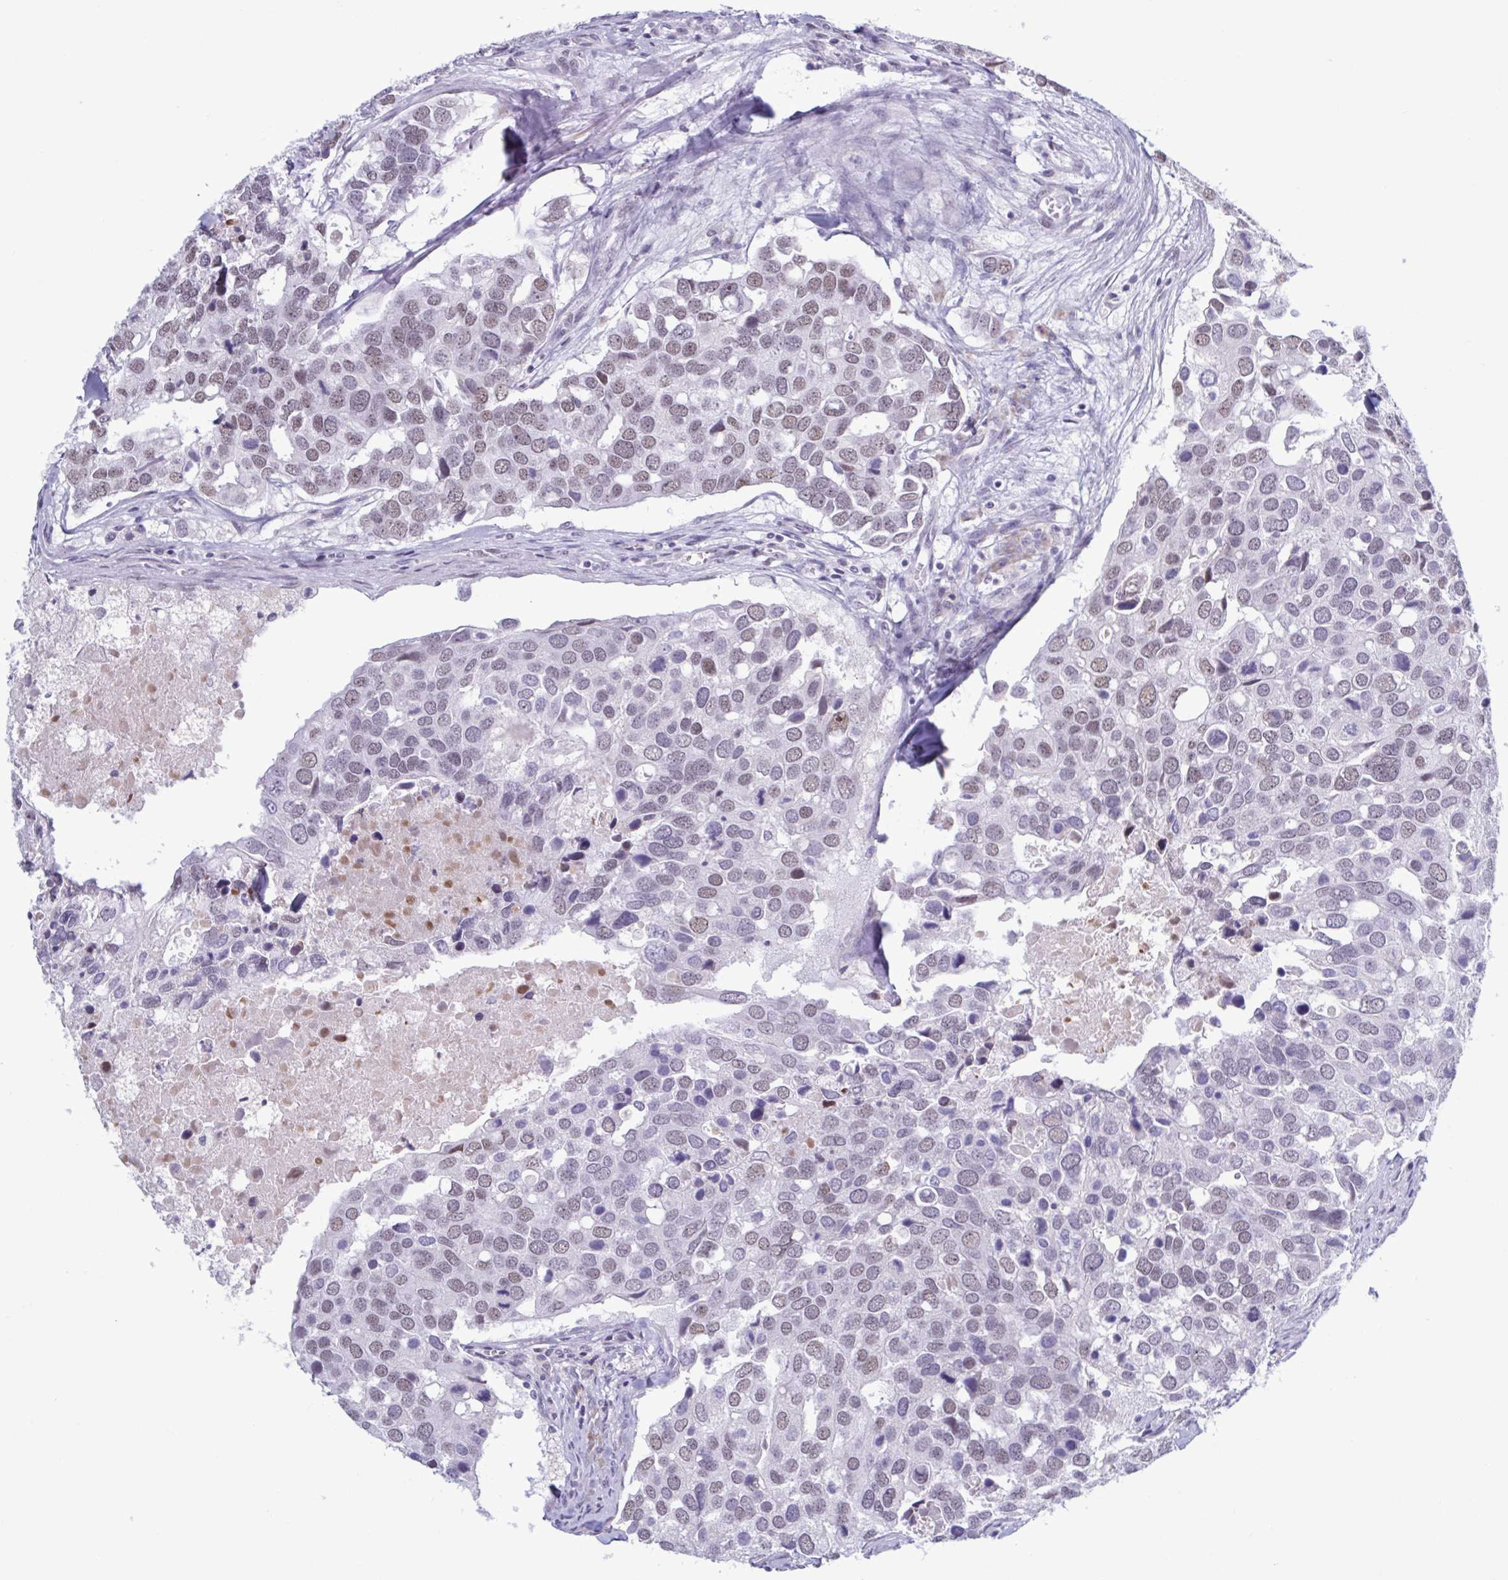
{"staining": {"intensity": "weak", "quantity": "25%-75%", "location": "nuclear"}, "tissue": "breast cancer", "cell_type": "Tumor cells", "image_type": "cancer", "snomed": [{"axis": "morphology", "description": "Duct carcinoma"}, {"axis": "topography", "description": "Breast"}], "caption": "Immunohistochemical staining of breast cancer exhibits weak nuclear protein positivity in about 25%-75% of tumor cells.", "gene": "MSMB", "patient": {"sex": "female", "age": 83}}